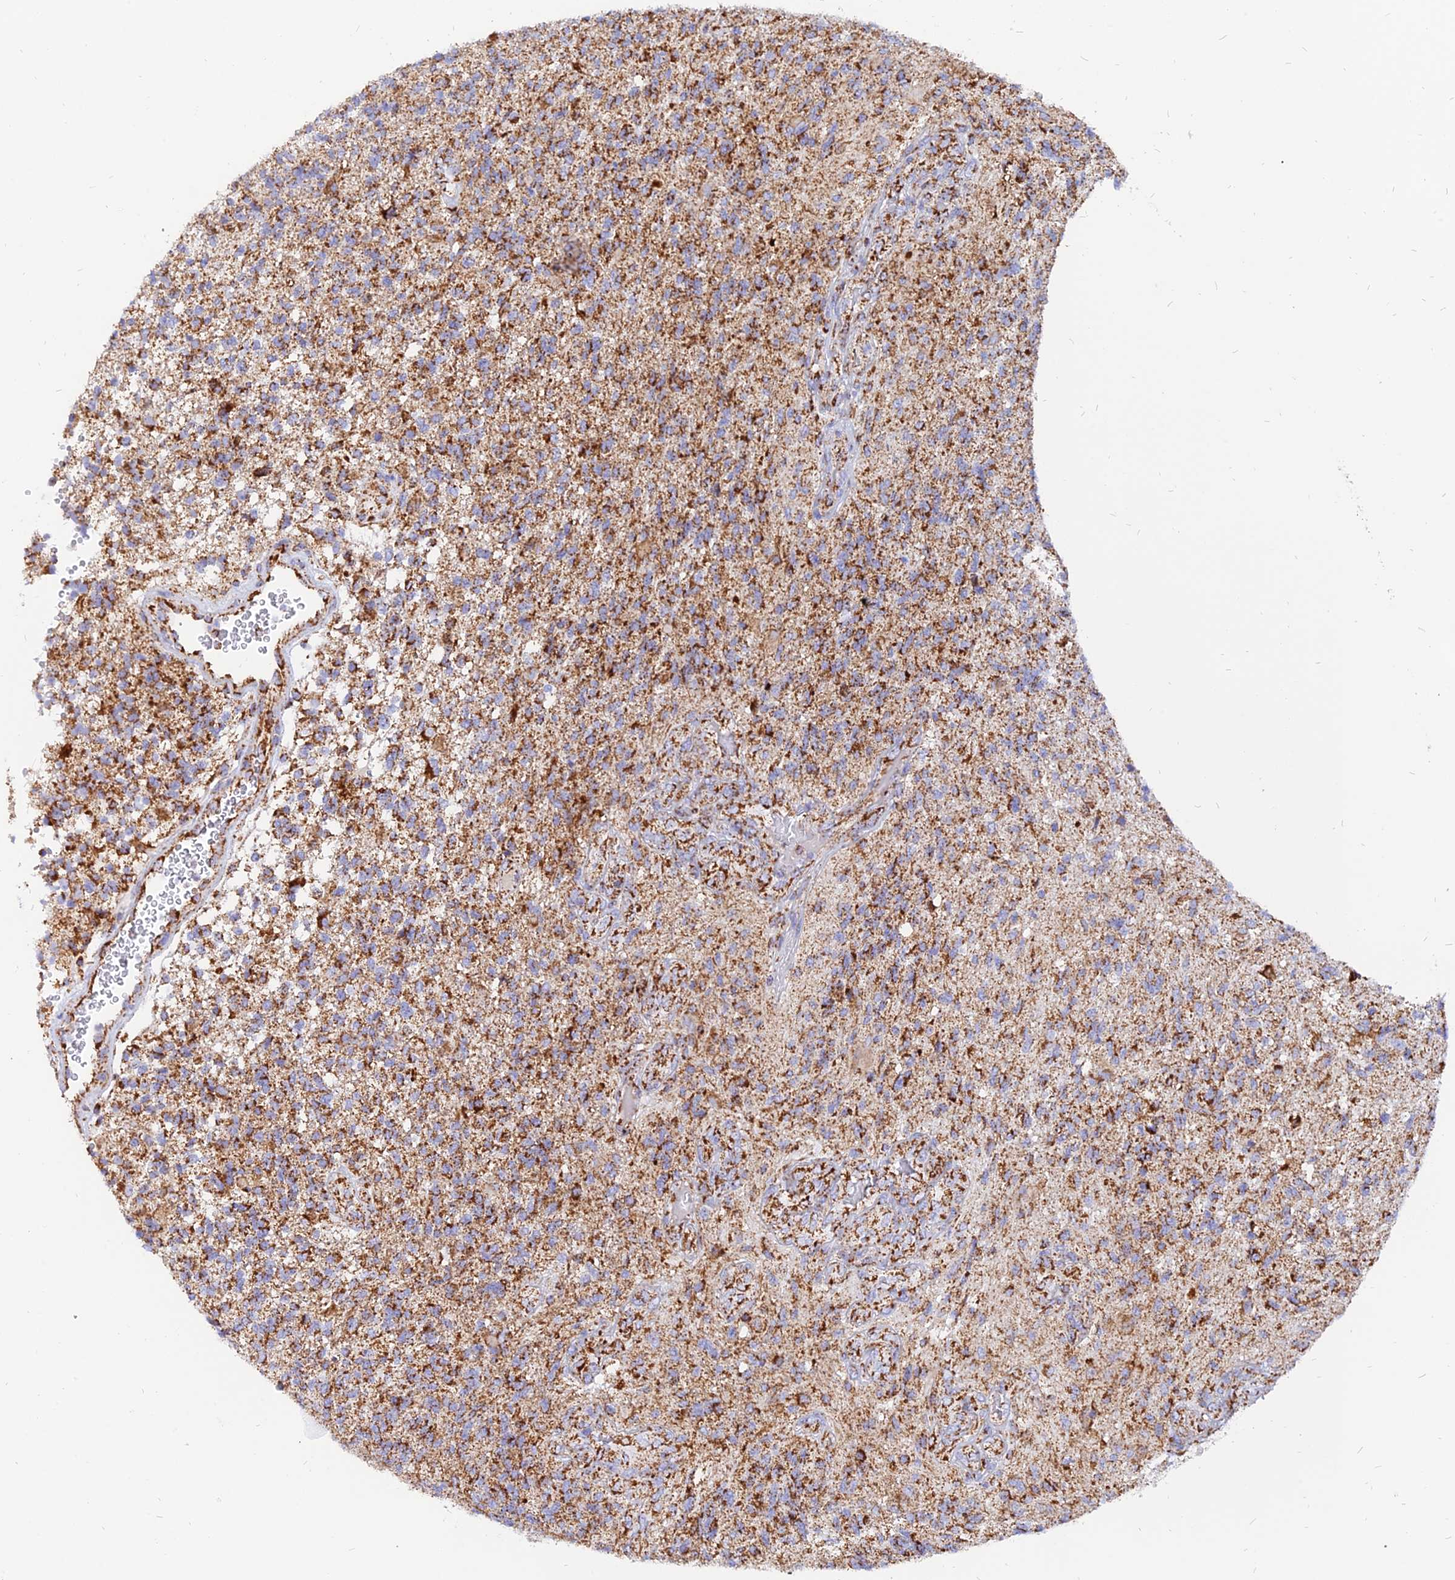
{"staining": {"intensity": "moderate", "quantity": ">75%", "location": "cytoplasmic/membranous"}, "tissue": "glioma", "cell_type": "Tumor cells", "image_type": "cancer", "snomed": [{"axis": "morphology", "description": "Glioma, malignant, High grade"}, {"axis": "topography", "description": "Brain"}], "caption": "There is medium levels of moderate cytoplasmic/membranous positivity in tumor cells of glioma, as demonstrated by immunohistochemical staining (brown color).", "gene": "NDUFB6", "patient": {"sex": "male", "age": 56}}